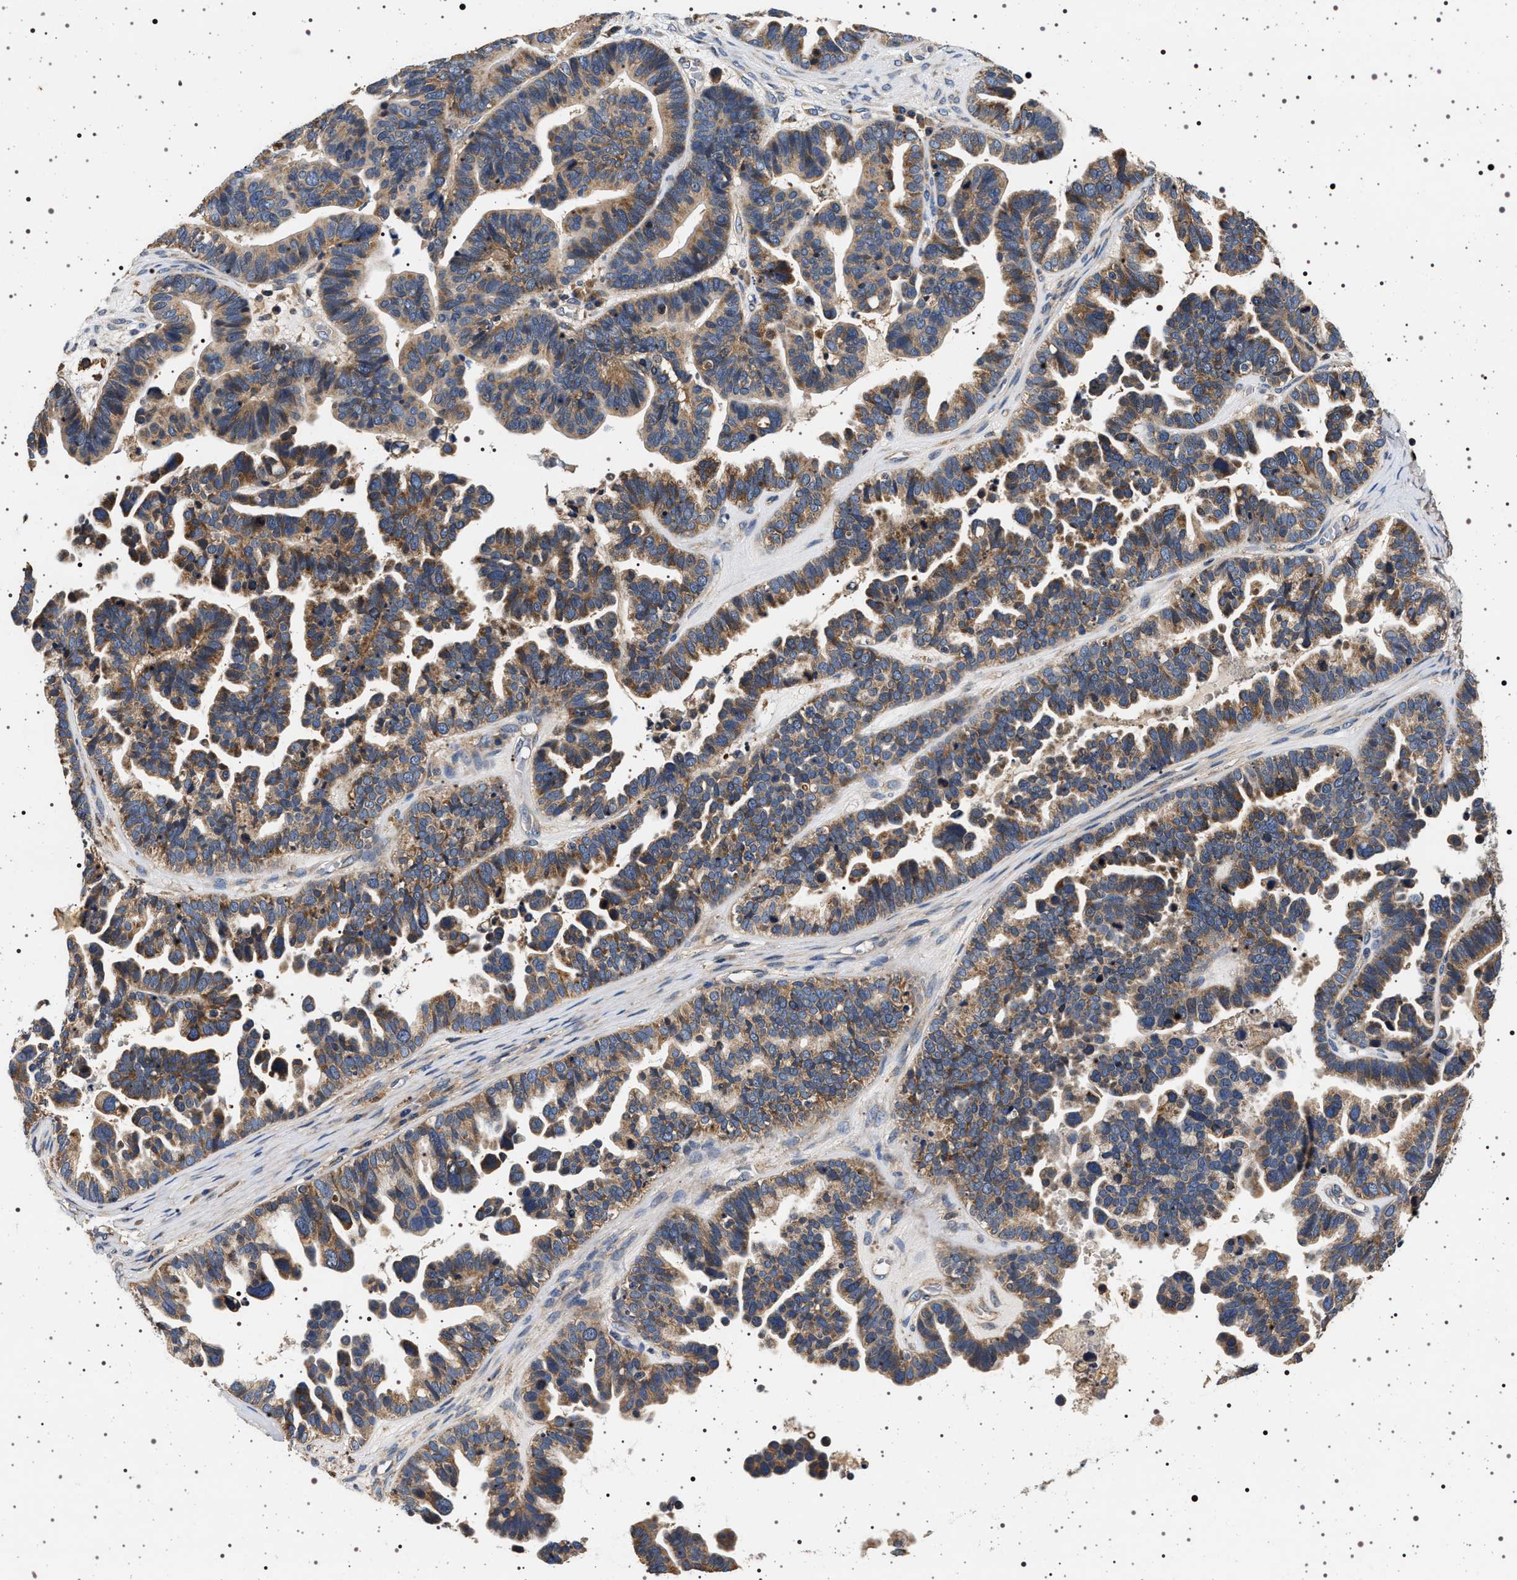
{"staining": {"intensity": "moderate", "quantity": ">75%", "location": "cytoplasmic/membranous"}, "tissue": "ovarian cancer", "cell_type": "Tumor cells", "image_type": "cancer", "snomed": [{"axis": "morphology", "description": "Cystadenocarcinoma, serous, NOS"}, {"axis": "topography", "description": "Ovary"}], "caption": "Immunohistochemical staining of ovarian serous cystadenocarcinoma displays medium levels of moderate cytoplasmic/membranous protein staining in about >75% of tumor cells.", "gene": "DCBLD2", "patient": {"sex": "female", "age": 56}}